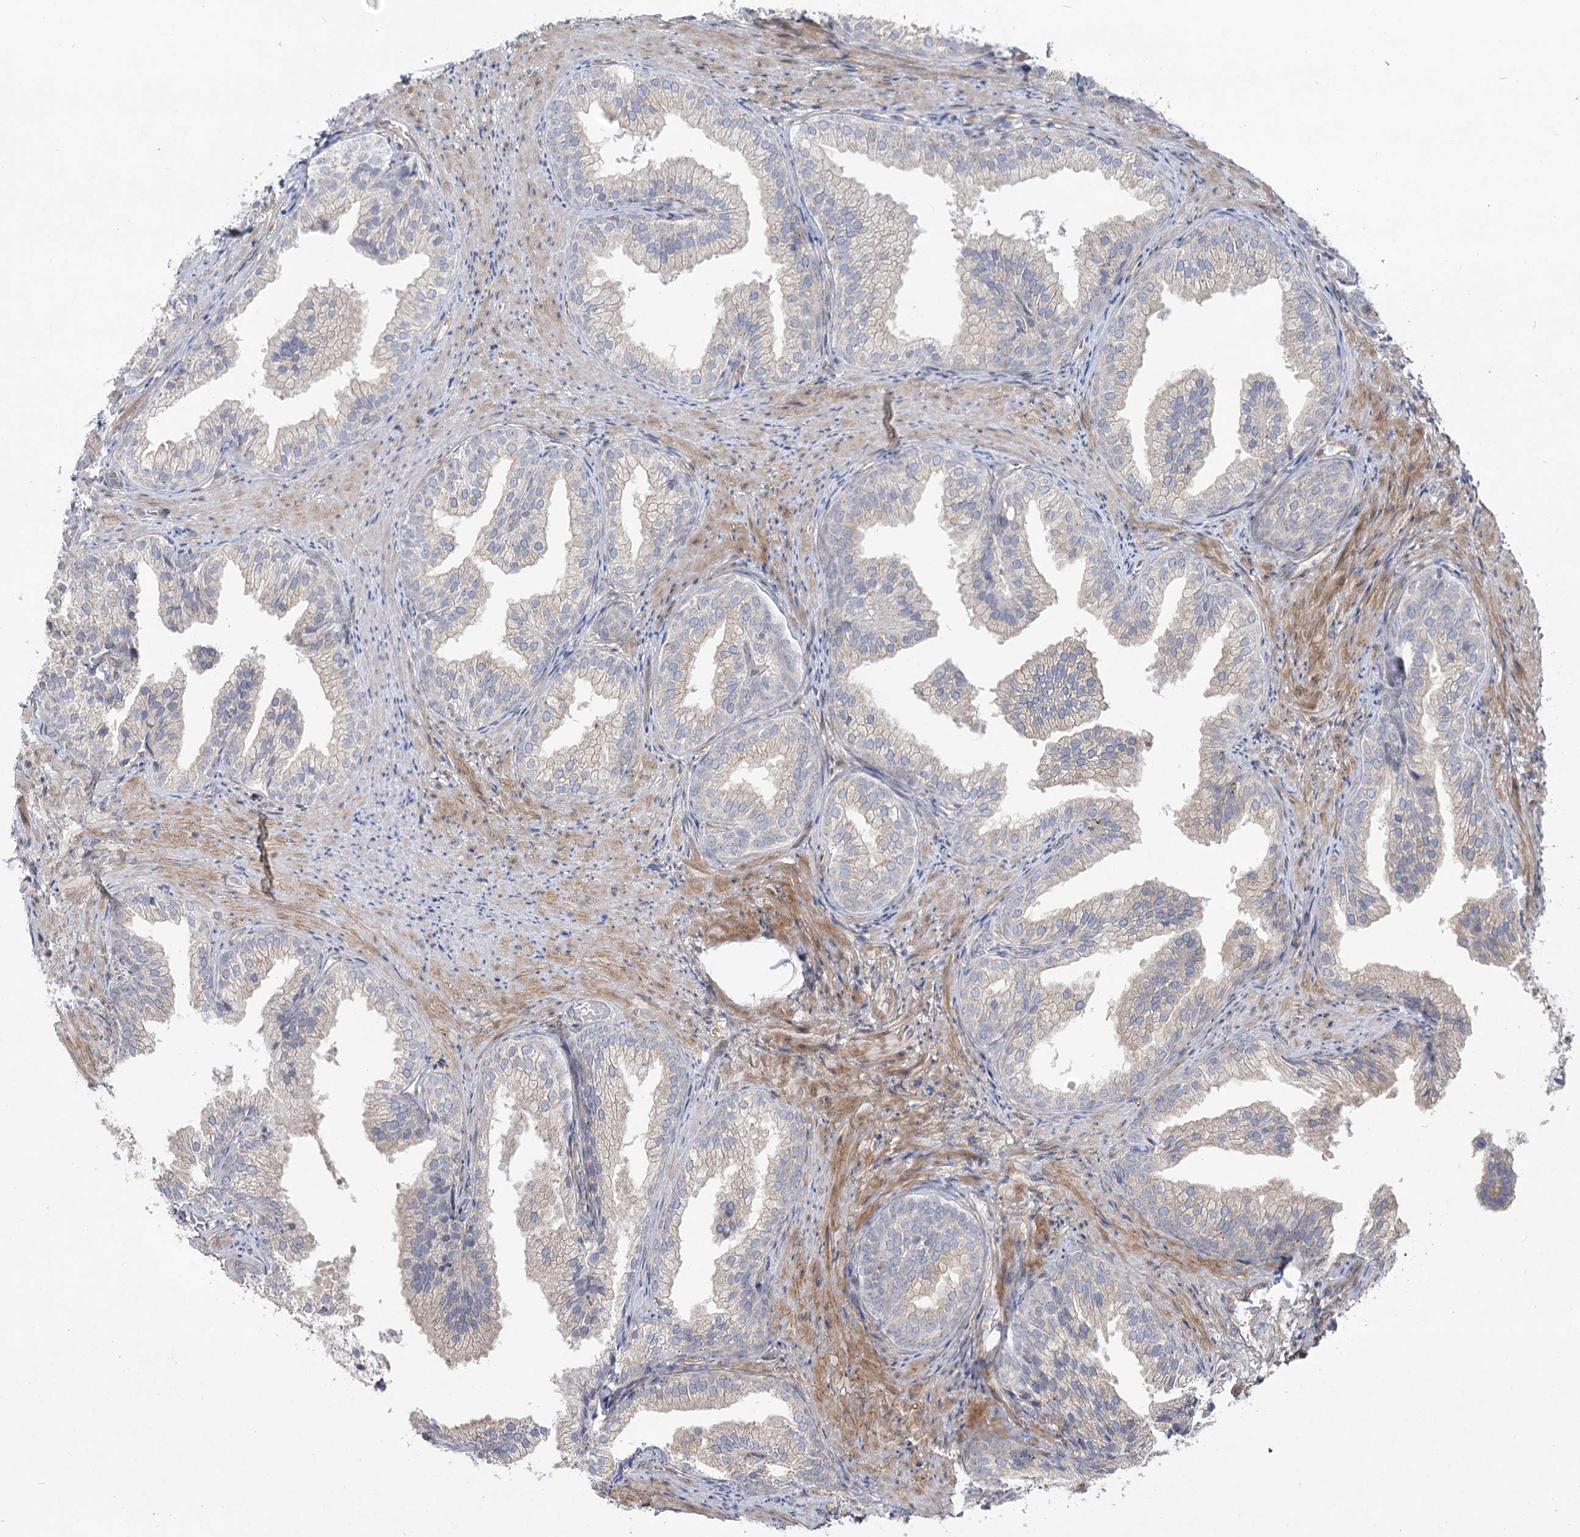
{"staining": {"intensity": "negative", "quantity": "none", "location": "none"}, "tissue": "prostate", "cell_type": "Glandular cells", "image_type": "normal", "snomed": [{"axis": "morphology", "description": "Normal tissue, NOS"}, {"axis": "topography", "description": "Prostate"}], "caption": "Image shows no significant protein staining in glandular cells of benign prostate.", "gene": "SH3BP5L", "patient": {"sex": "male", "age": 76}}